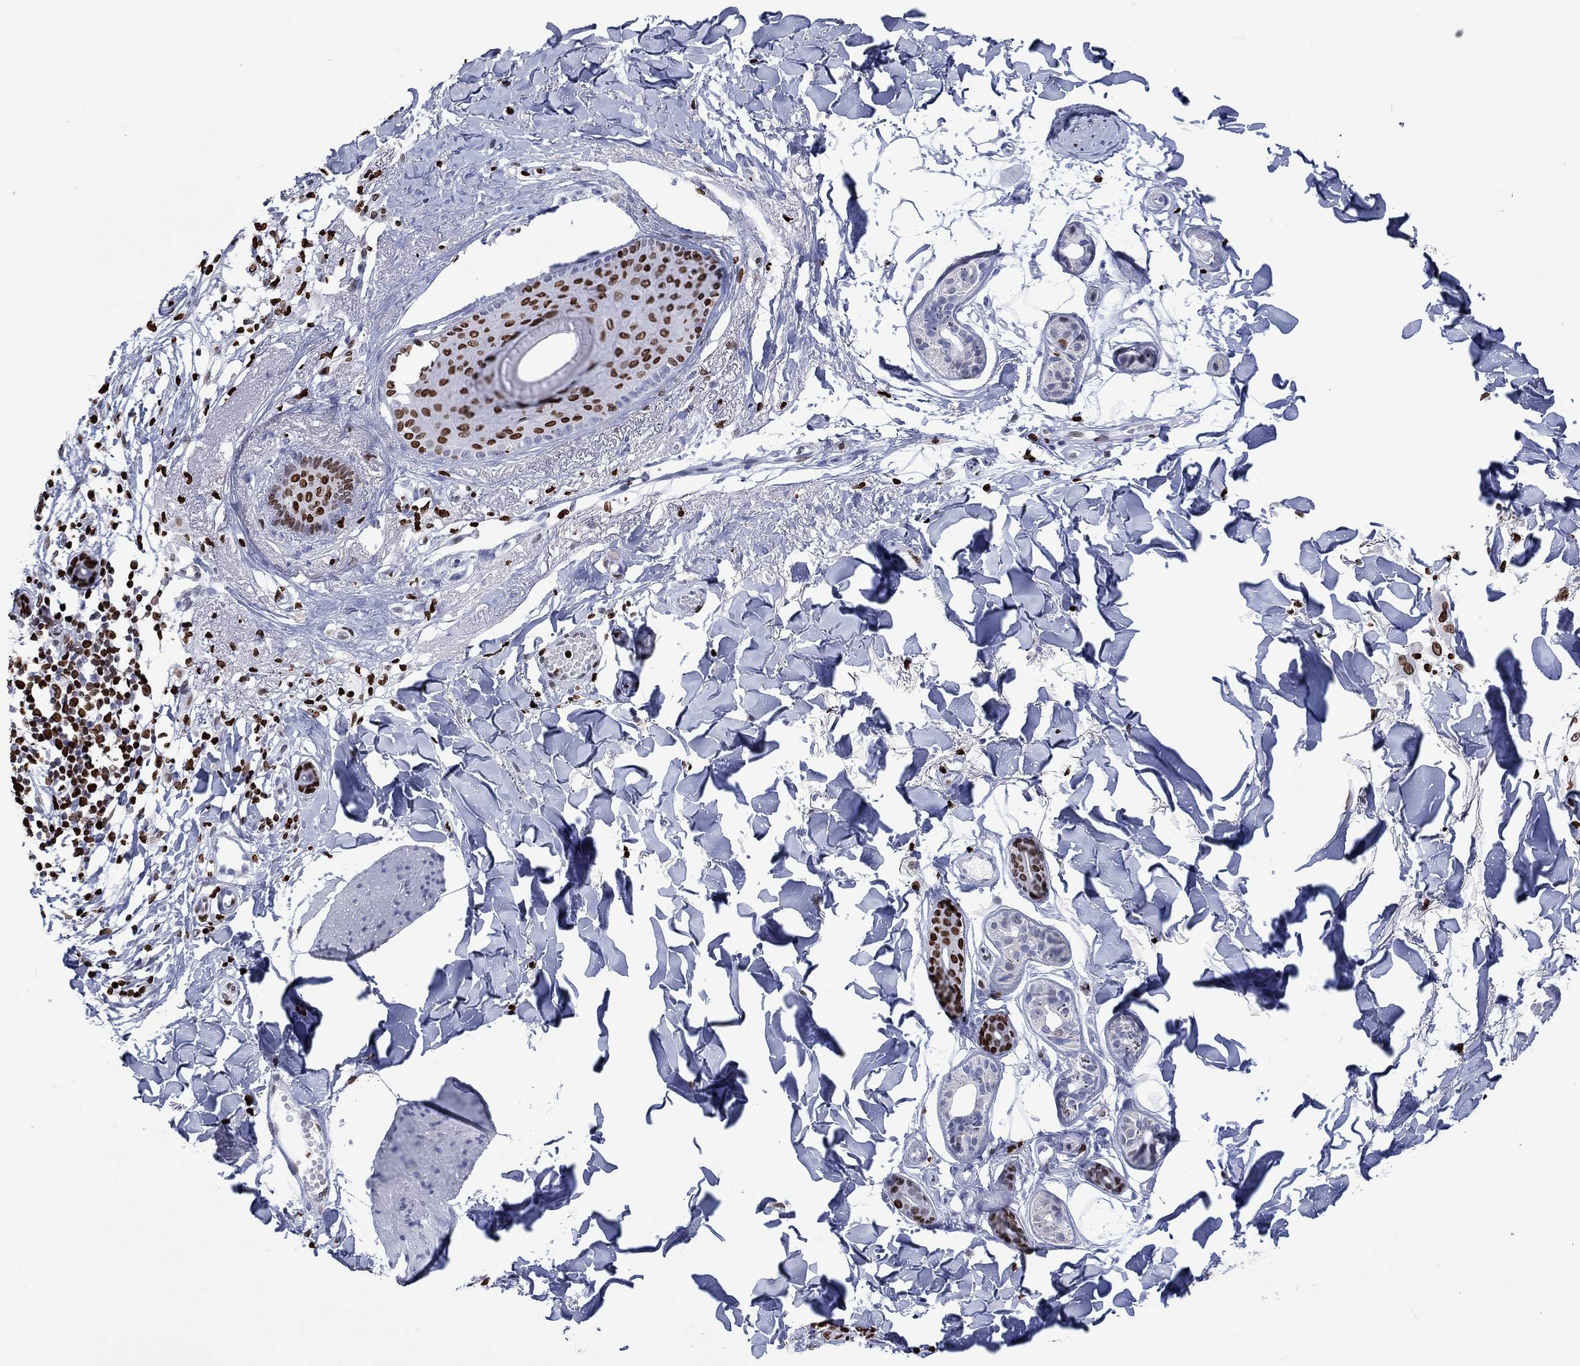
{"staining": {"intensity": "strong", "quantity": ">75%", "location": "nuclear"}, "tissue": "skin cancer", "cell_type": "Tumor cells", "image_type": "cancer", "snomed": [{"axis": "morphology", "description": "Normal tissue, NOS"}, {"axis": "morphology", "description": "Basal cell carcinoma"}, {"axis": "topography", "description": "Skin"}], "caption": "A high amount of strong nuclear positivity is appreciated in about >75% of tumor cells in basal cell carcinoma (skin) tissue.", "gene": "H1-5", "patient": {"sex": "male", "age": 84}}